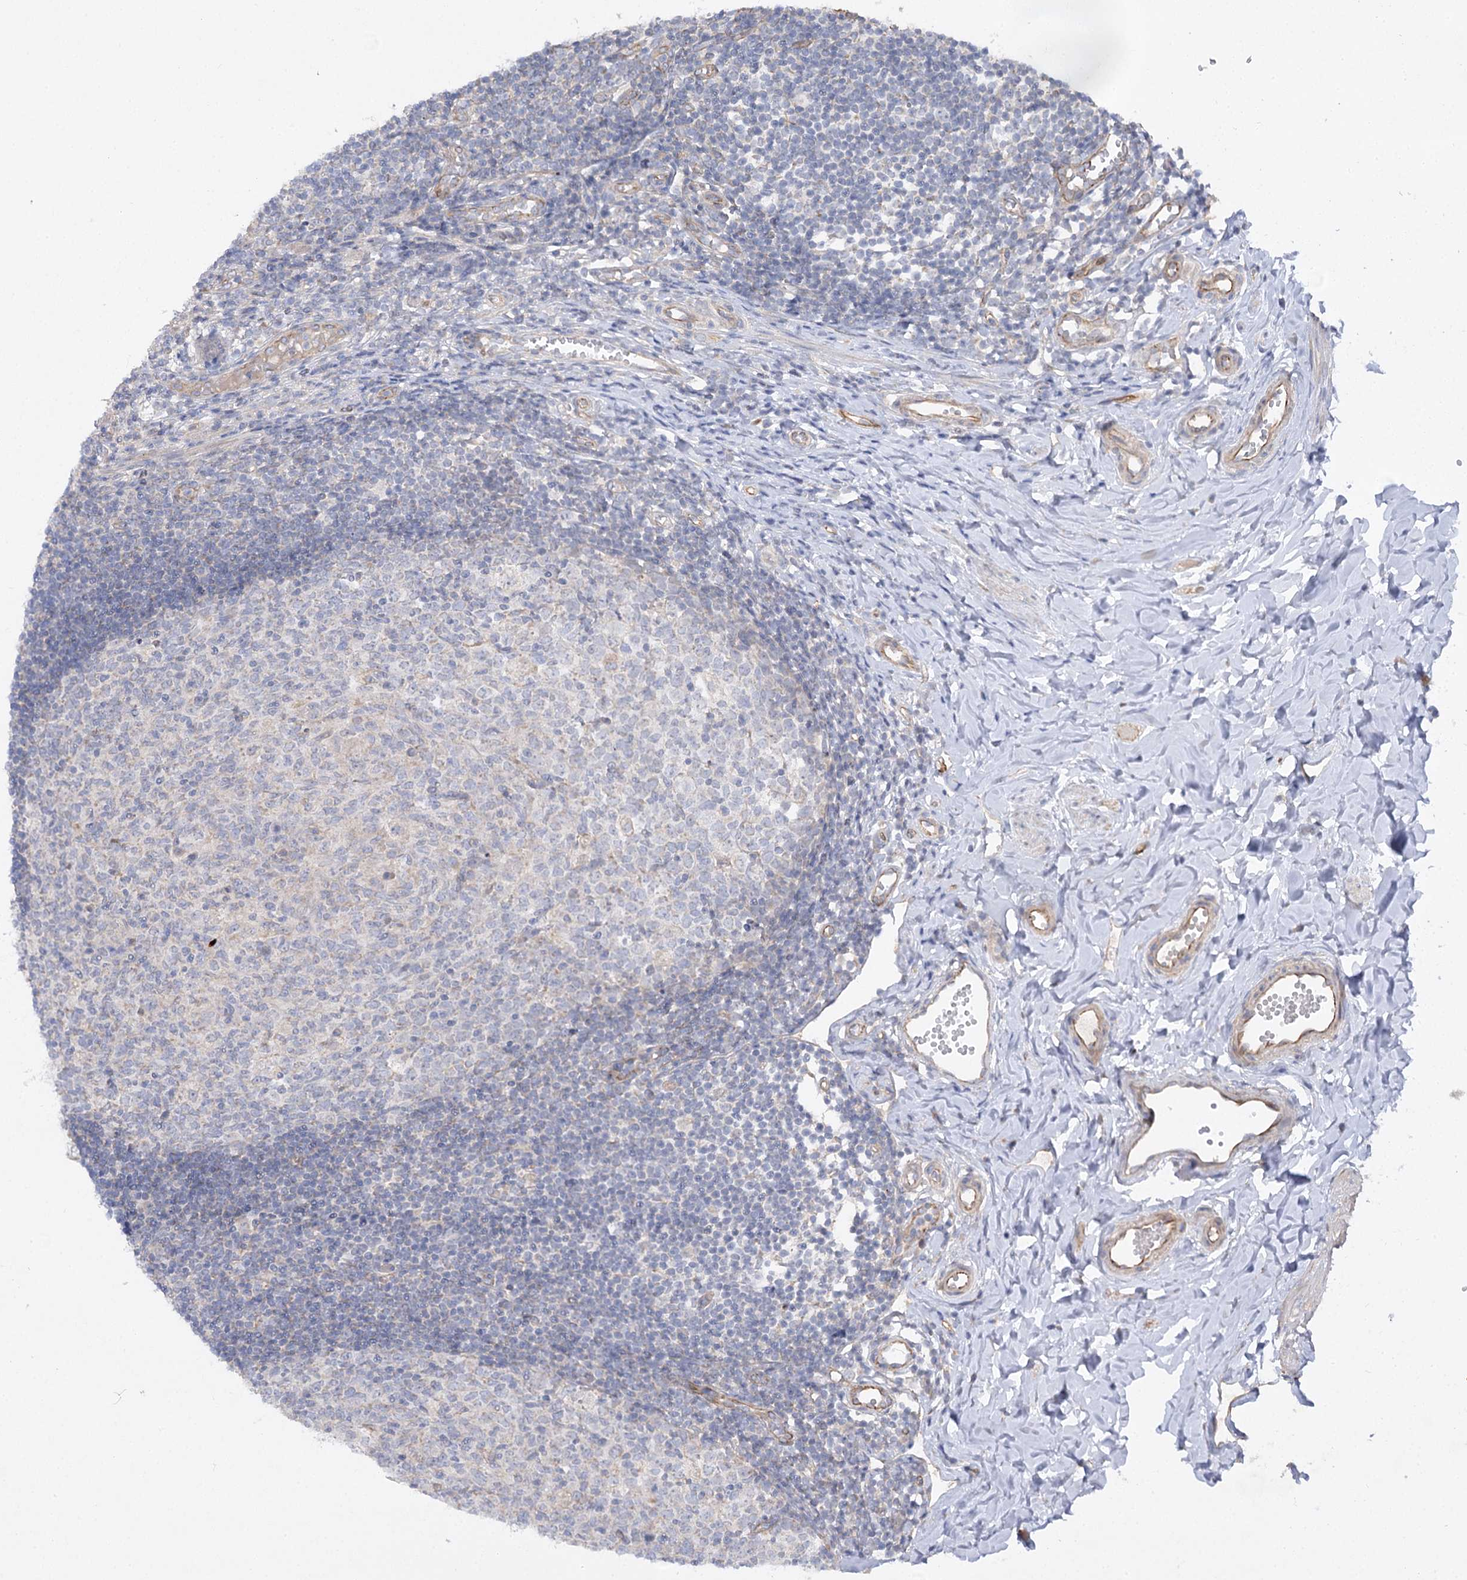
{"staining": {"intensity": "weak", "quantity": ">75%", "location": "cytoplasmic/membranous"}, "tissue": "appendix", "cell_type": "Glandular cells", "image_type": "normal", "snomed": [{"axis": "morphology", "description": "Normal tissue, NOS"}, {"axis": "topography", "description": "Appendix"}], "caption": "Appendix stained with DAB (3,3'-diaminobenzidine) IHC exhibits low levels of weak cytoplasmic/membranous positivity in about >75% of glandular cells. The staining was performed using DAB (3,3'-diaminobenzidine), with brown indicating positive protein expression. Nuclei are stained blue with hematoxylin.", "gene": "KIAA0825", "patient": {"sex": "male", "age": 14}}